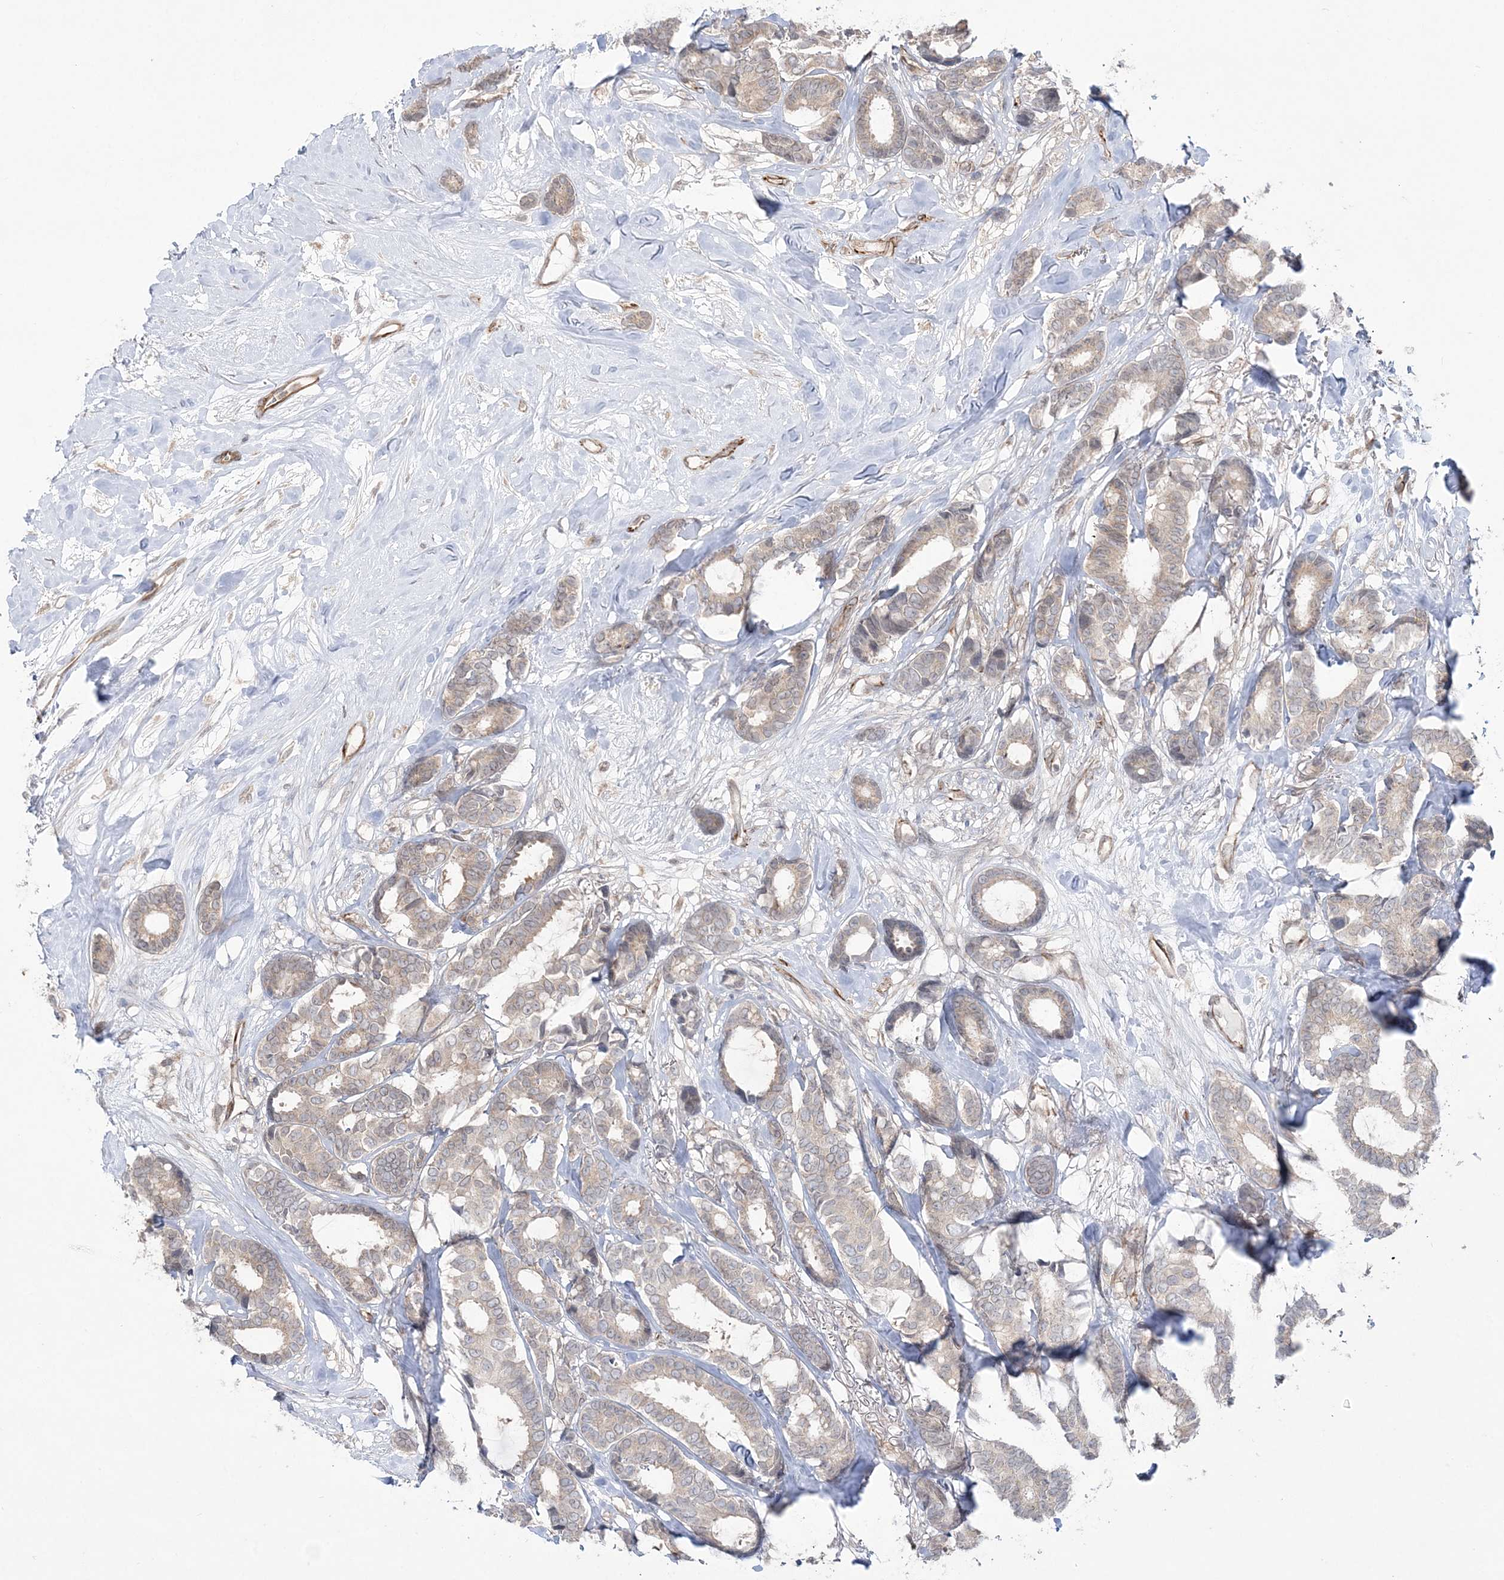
{"staining": {"intensity": "weak", "quantity": "<25%", "location": "cytoplasmic/membranous"}, "tissue": "breast cancer", "cell_type": "Tumor cells", "image_type": "cancer", "snomed": [{"axis": "morphology", "description": "Duct carcinoma"}, {"axis": "topography", "description": "Breast"}], "caption": "Immunohistochemical staining of breast invasive ductal carcinoma shows no significant expression in tumor cells.", "gene": "DHX57", "patient": {"sex": "female", "age": 87}}